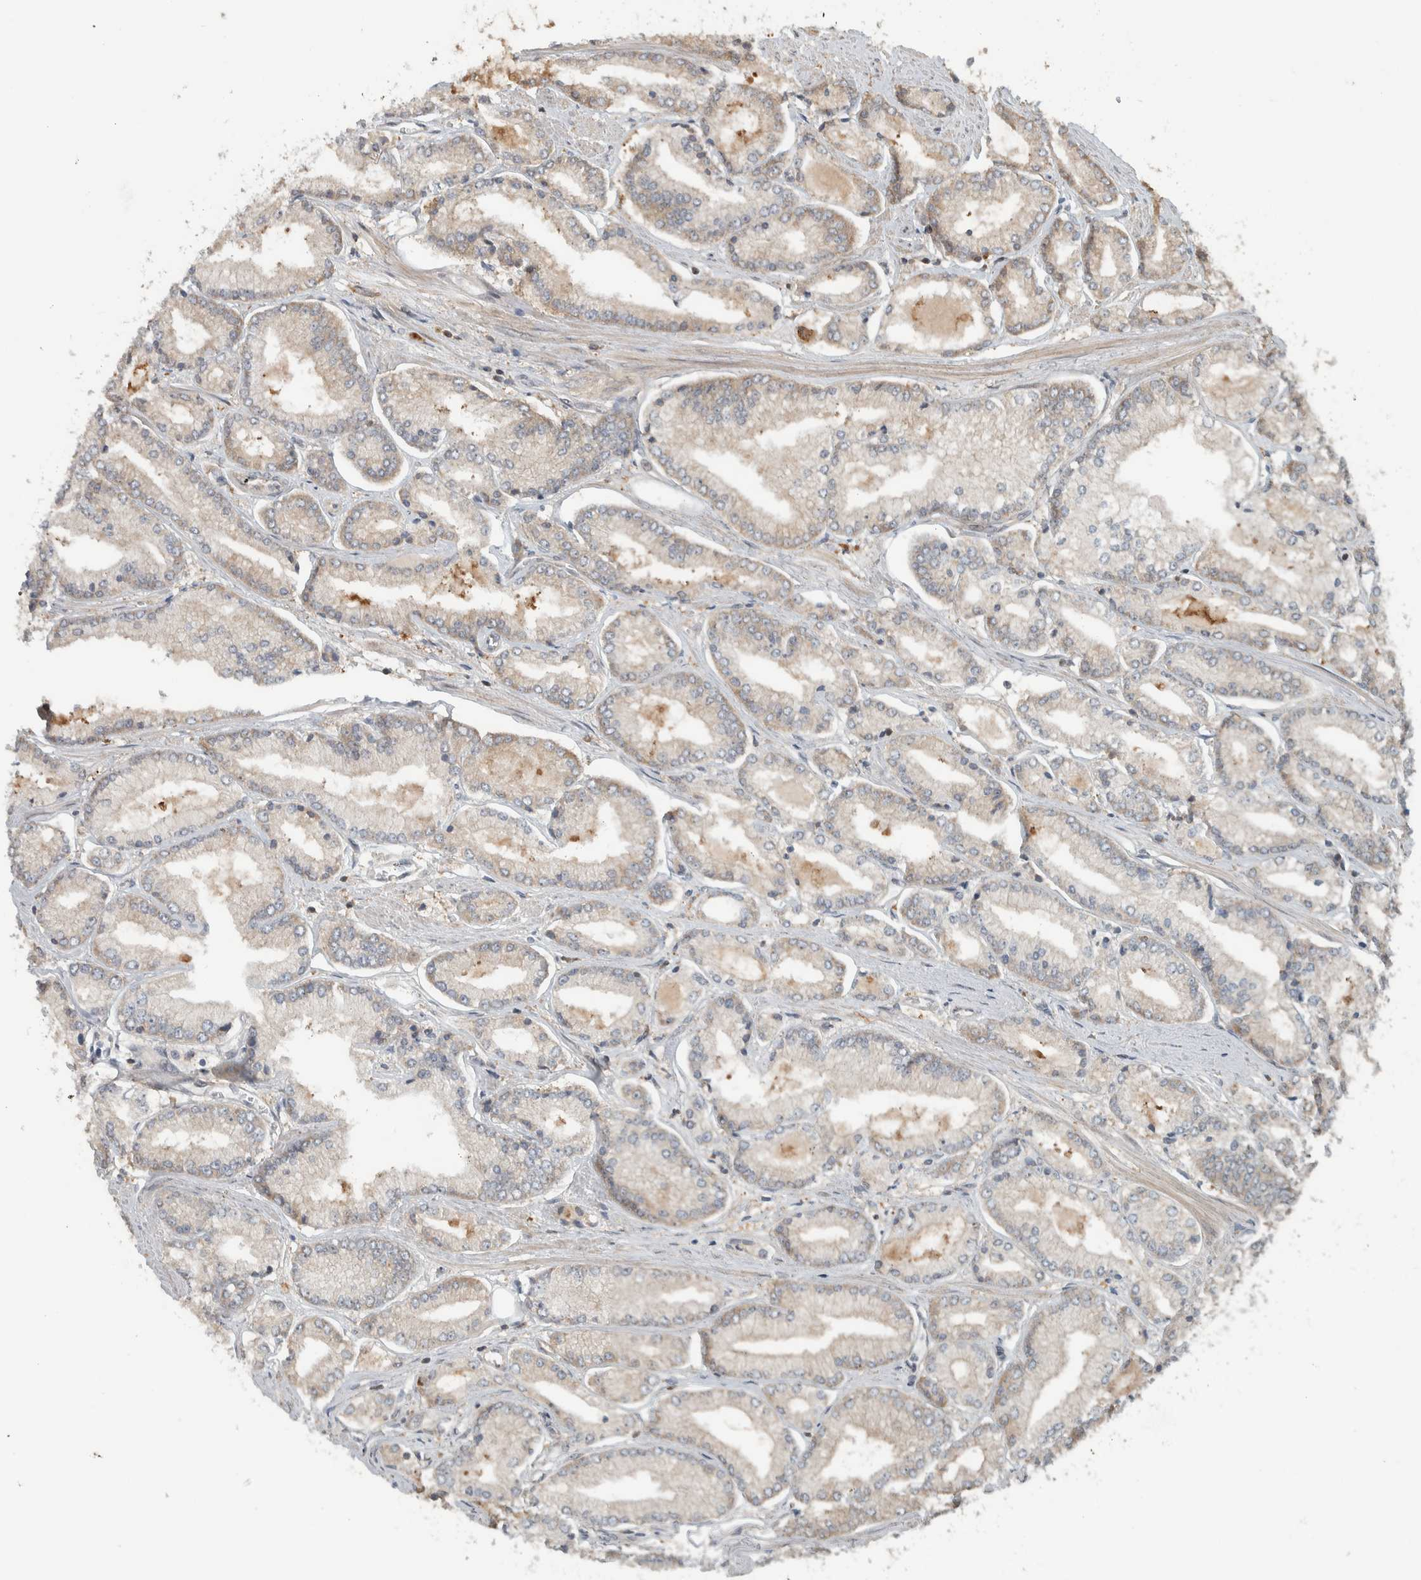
{"staining": {"intensity": "weak", "quantity": "25%-75%", "location": "cytoplasmic/membranous"}, "tissue": "prostate cancer", "cell_type": "Tumor cells", "image_type": "cancer", "snomed": [{"axis": "morphology", "description": "Adenocarcinoma, Low grade"}, {"axis": "topography", "description": "Prostate"}], "caption": "Tumor cells show weak cytoplasmic/membranous positivity in approximately 25%-75% of cells in prostate cancer.", "gene": "CNTROB", "patient": {"sex": "male", "age": 52}}